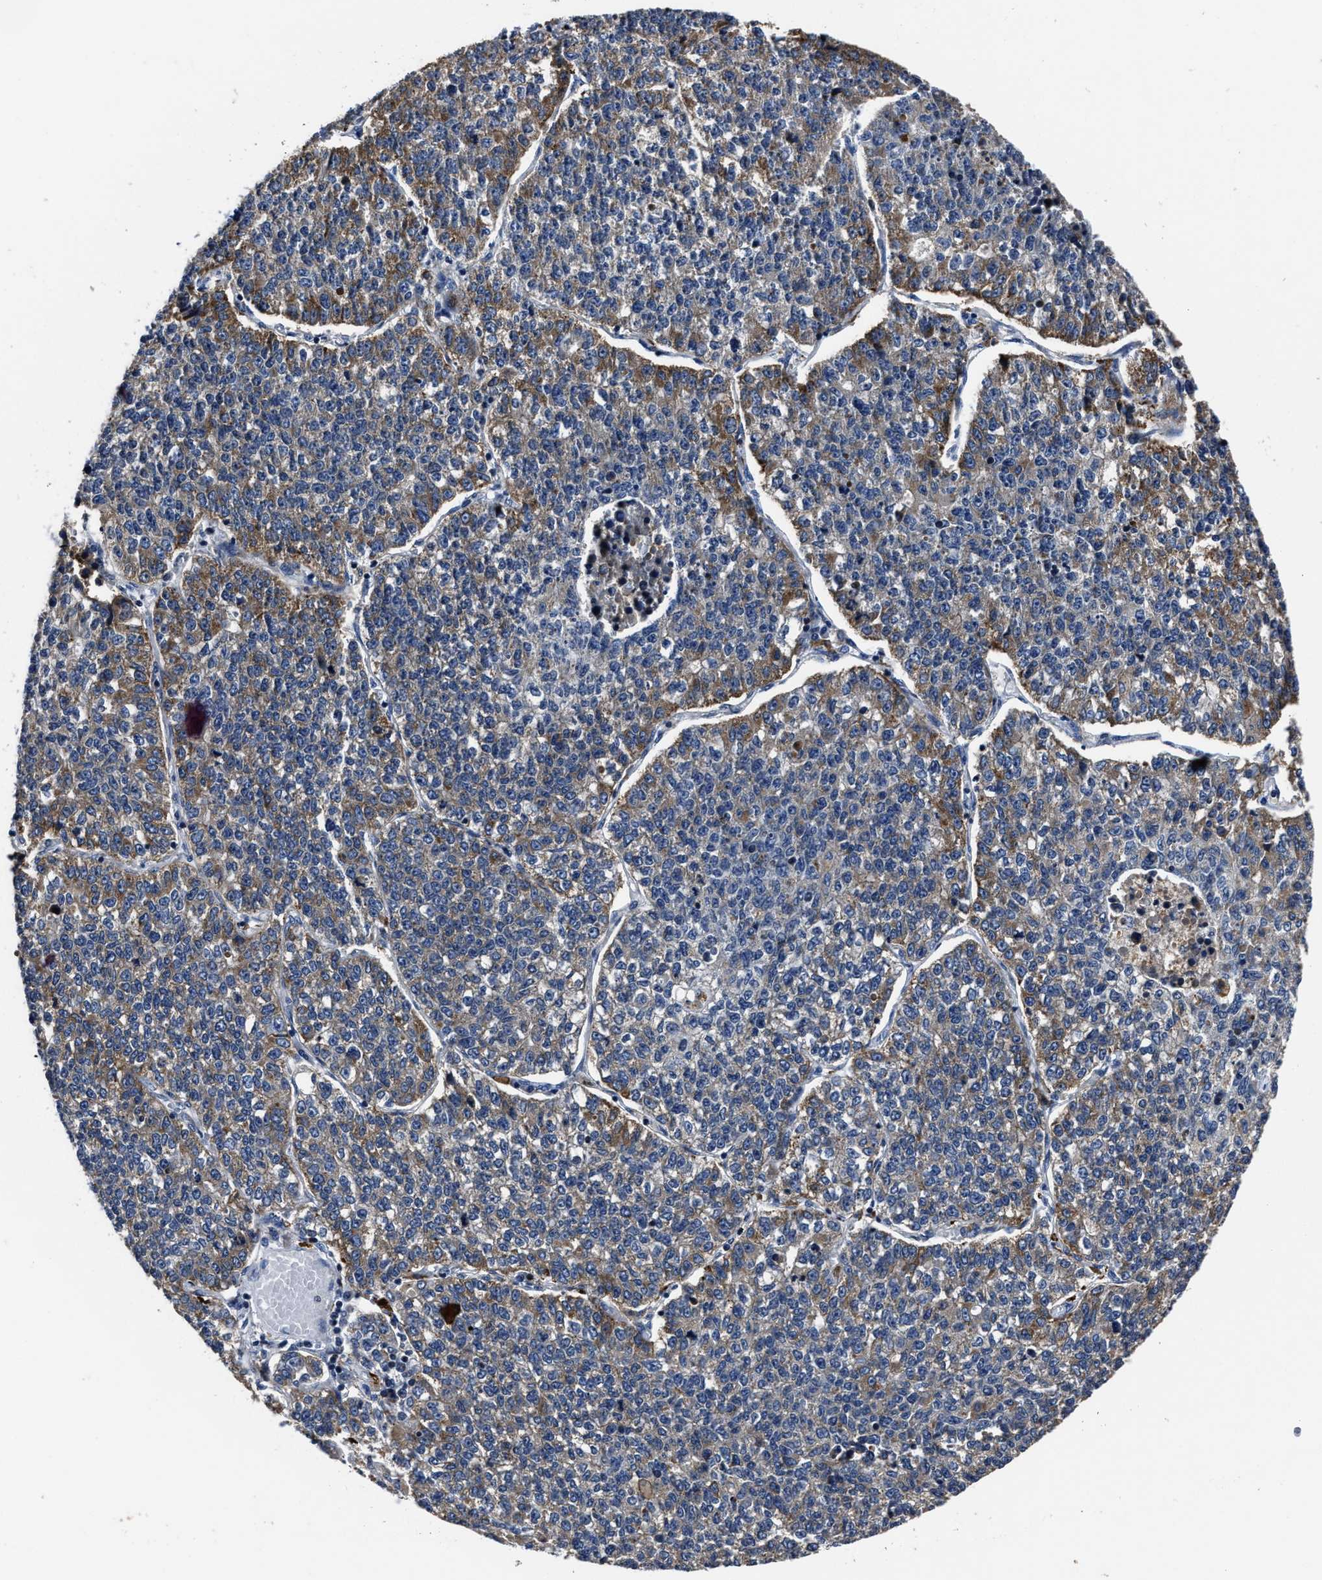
{"staining": {"intensity": "moderate", "quantity": "25%-75%", "location": "cytoplasmic/membranous"}, "tissue": "lung cancer", "cell_type": "Tumor cells", "image_type": "cancer", "snomed": [{"axis": "morphology", "description": "Adenocarcinoma, NOS"}, {"axis": "topography", "description": "Lung"}], "caption": "A medium amount of moderate cytoplasmic/membranous expression is appreciated in about 25%-75% of tumor cells in adenocarcinoma (lung) tissue.", "gene": "RSBN1L", "patient": {"sex": "male", "age": 49}}